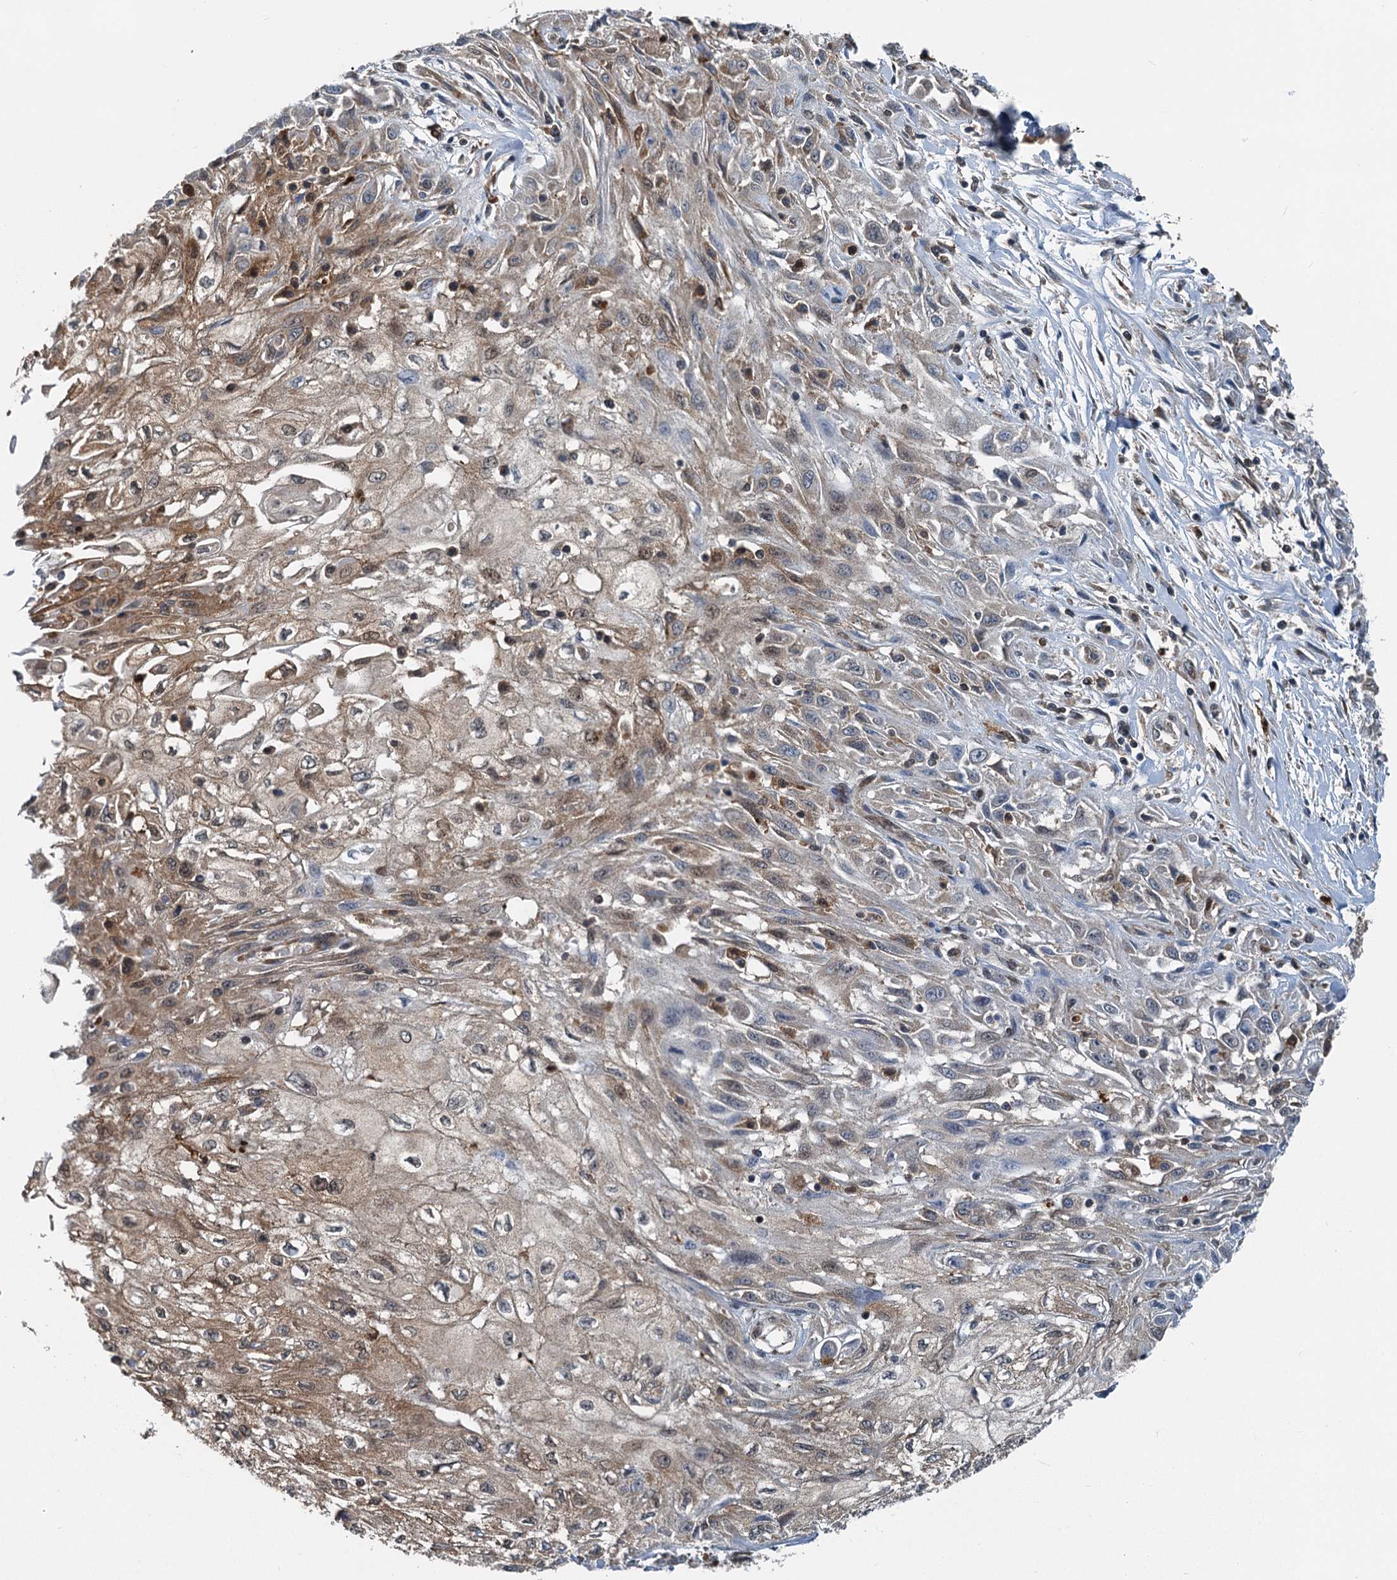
{"staining": {"intensity": "moderate", "quantity": "25%-75%", "location": "cytoplasmic/membranous"}, "tissue": "skin cancer", "cell_type": "Tumor cells", "image_type": "cancer", "snomed": [{"axis": "morphology", "description": "Squamous cell carcinoma, NOS"}, {"axis": "morphology", "description": "Squamous cell carcinoma, metastatic, NOS"}, {"axis": "topography", "description": "Skin"}, {"axis": "topography", "description": "Lymph node"}], "caption": "Brown immunohistochemical staining in human squamous cell carcinoma (skin) demonstrates moderate cytoplasmic/membranous staining in about 25%-75% of tumor cells.", "gene": "GPI", "patient": {"sex": "male", "age": 75}}